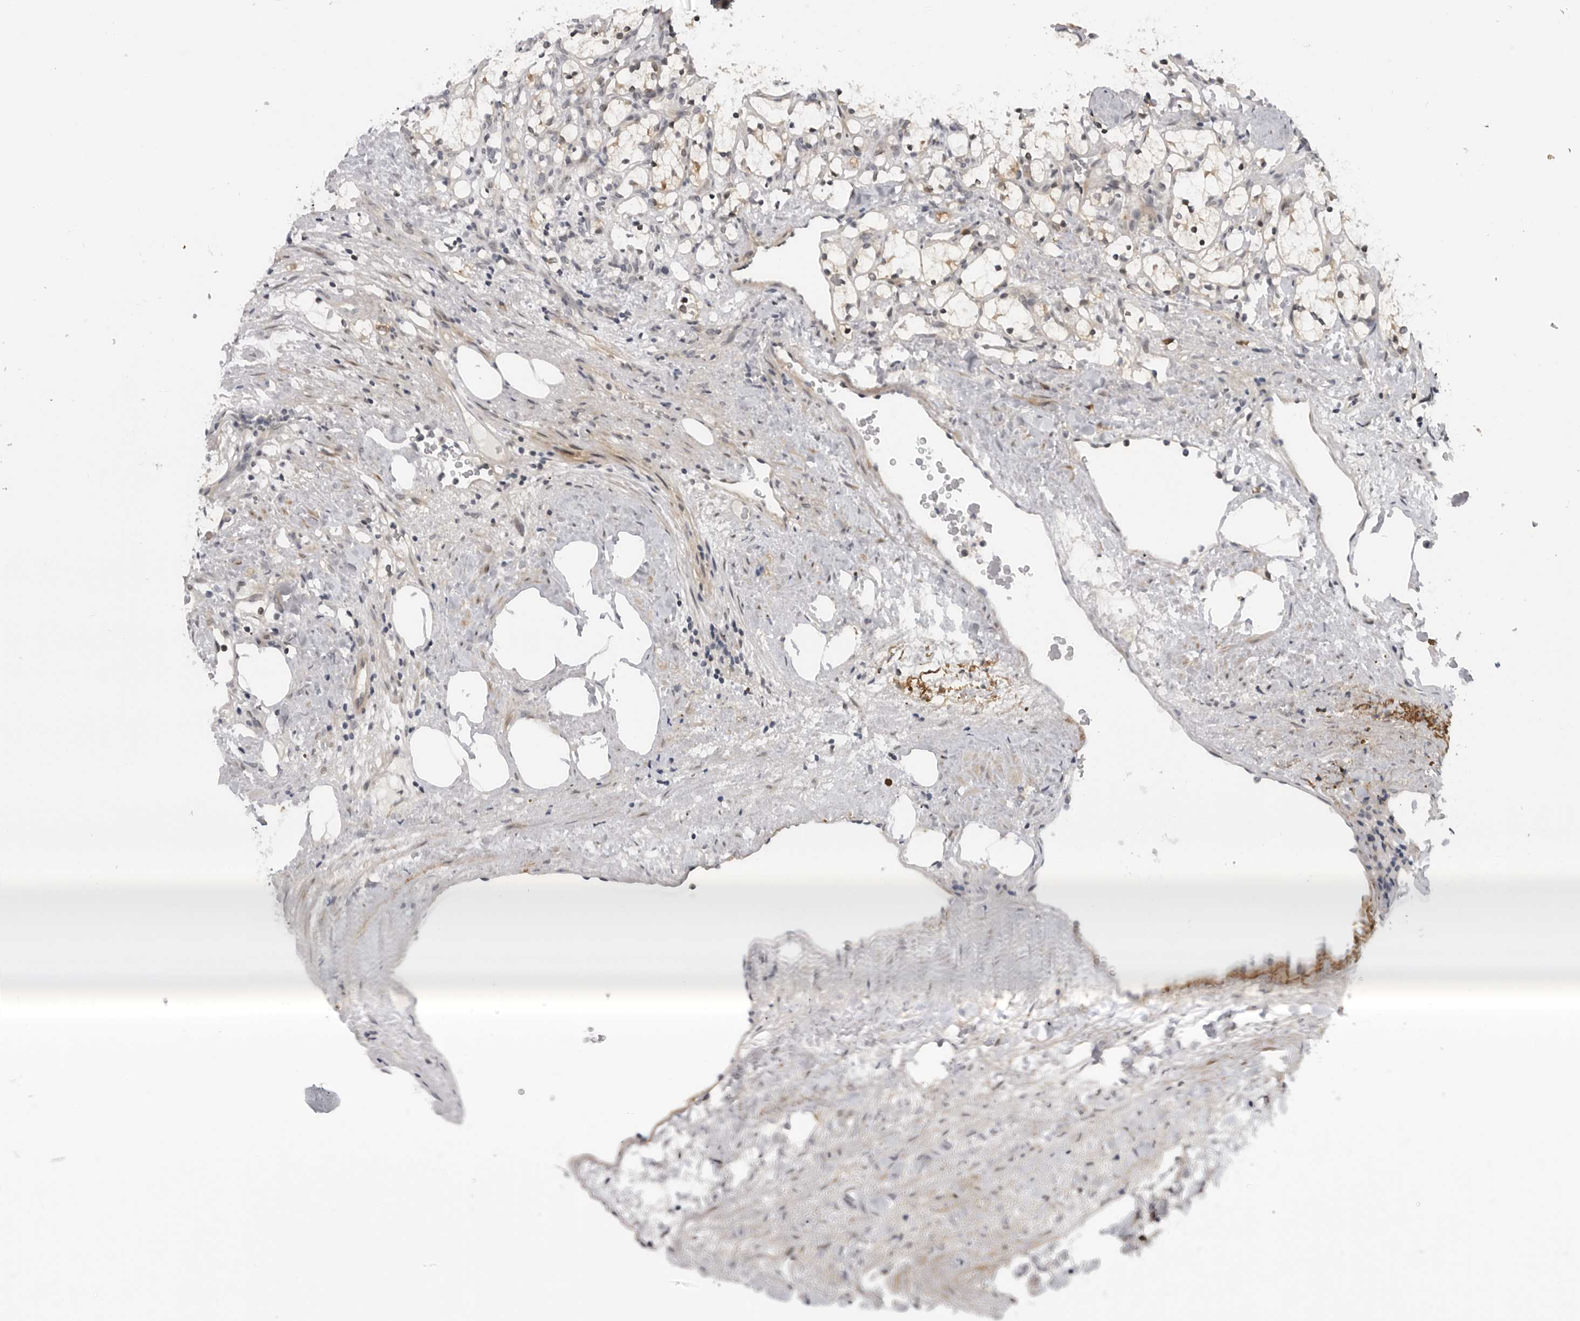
{"staining": {"intensity": "weak", "quantity": ">75%", "location": "cytoplasmic/membranous,nuclear"}, "tissue": "renal cancer", "cell_type": "Tumor cells", "image_type": "cancer", "snomed": [{"axis": "morphology", "description": "Adenocarcinoma, NOS"}, {"axis": "topography", "description": "Kidney"}], "caption": "Renal cancer (adenocarcinoma) stained with a brown dye exhibits weak cytoplasmic/membranous and nuclear positive staining in approximately >75% of tumor cells.", "gene": "ALPK2", "patient": {"sex": "female", "age": 69}}